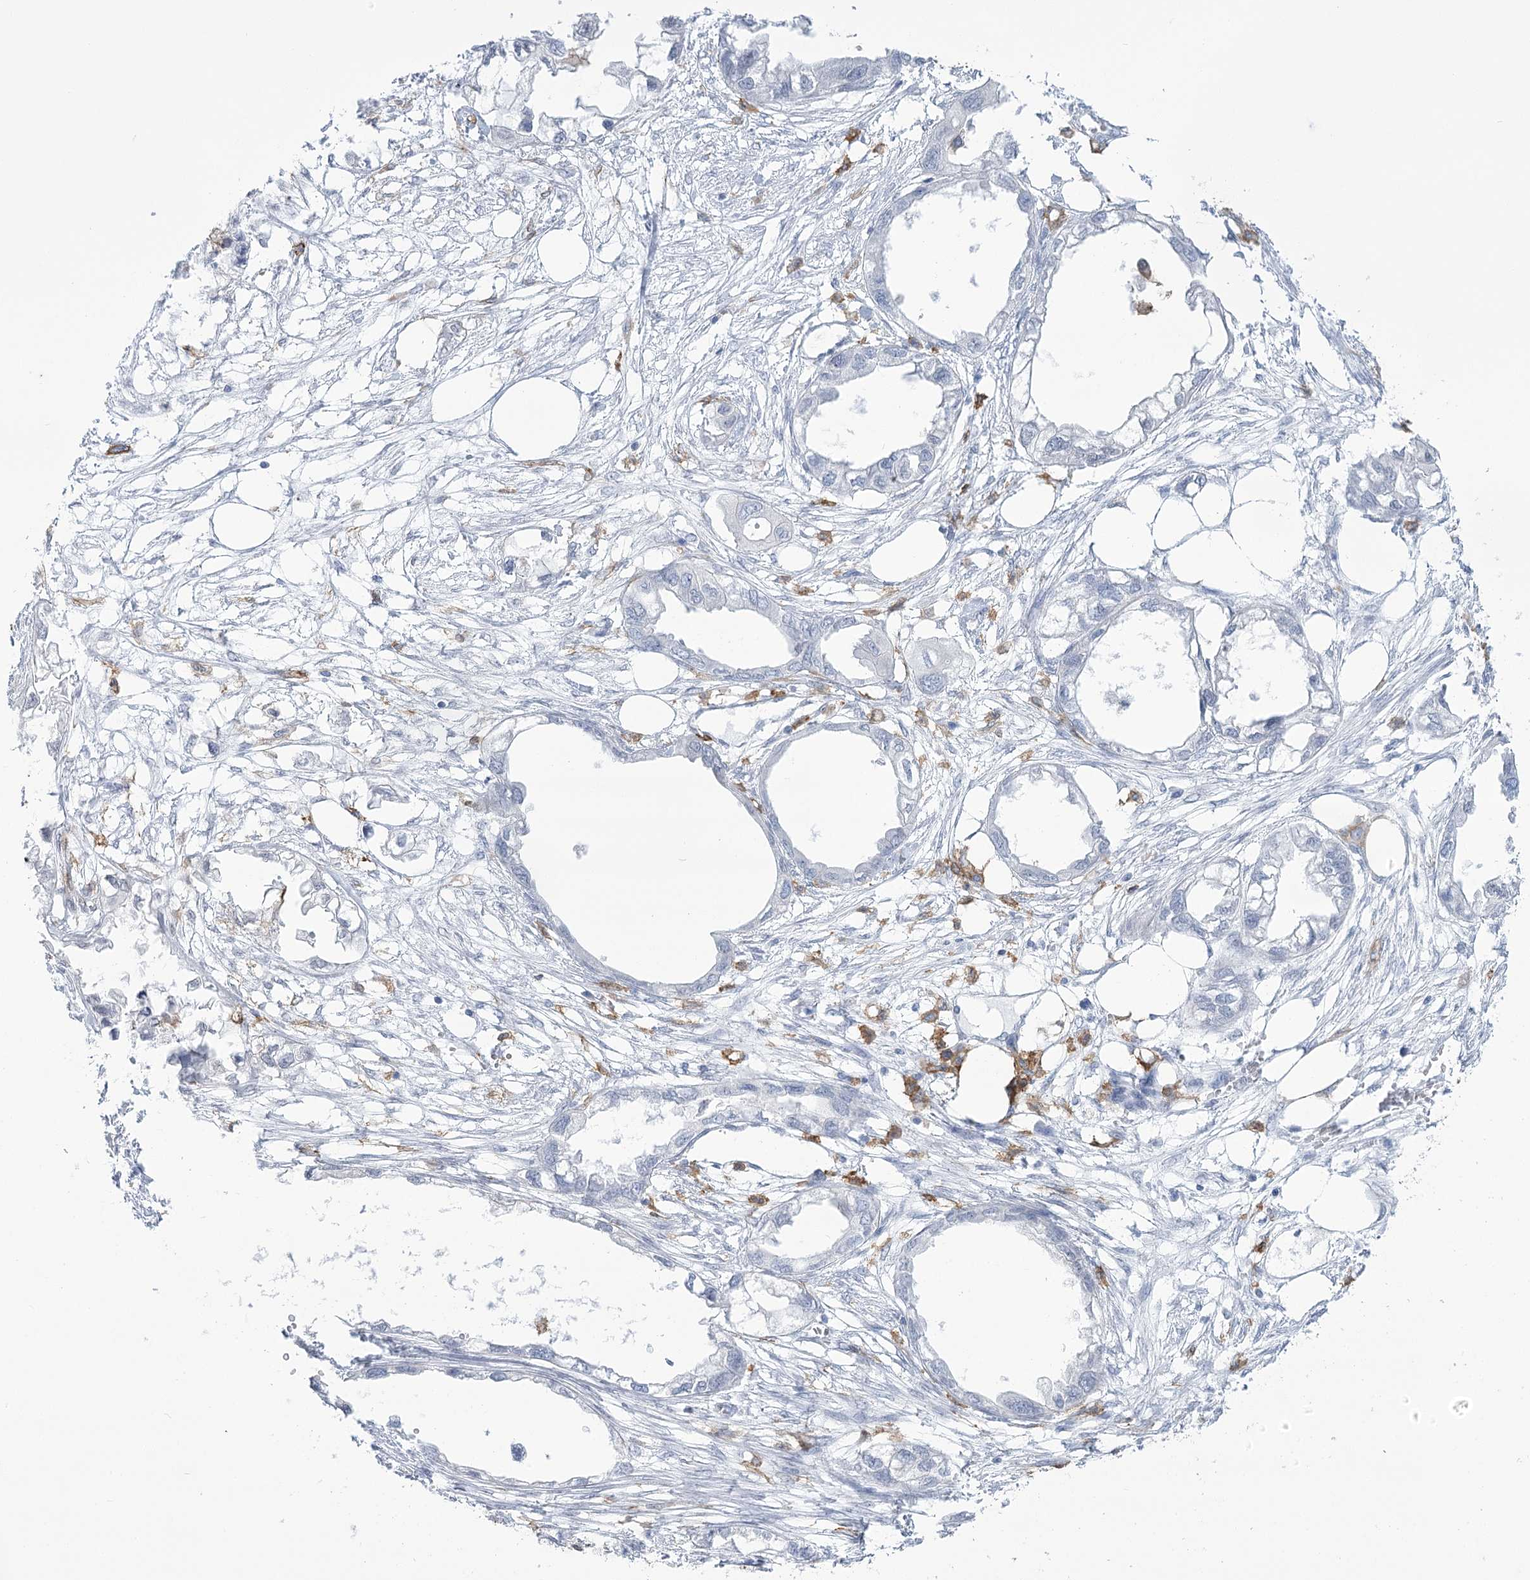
{"staining": {"intensity": "negative", "quantity": "none", "location": "none"}, "tissue": "endometrial cancer", "cell_type": "Tumor cells", "image_type": "cancer", "snomed": [{"axis": "morphology", "description": "Adenocarcinoma, NOS"}, {"axis": "morphology", "description": "Adenocarcinoma, metastatic, NOS"}, {"axis": "topography", "description": "Adipose tissue"}, {"axis": "topography", "description": "Endometrium"}], "caption": "A micrograph of human endometrial adenocarcinoma is negative for staining in tumor cells.", "gene": "C11orf1", "patient": {"sex": "female", "age": 67}}